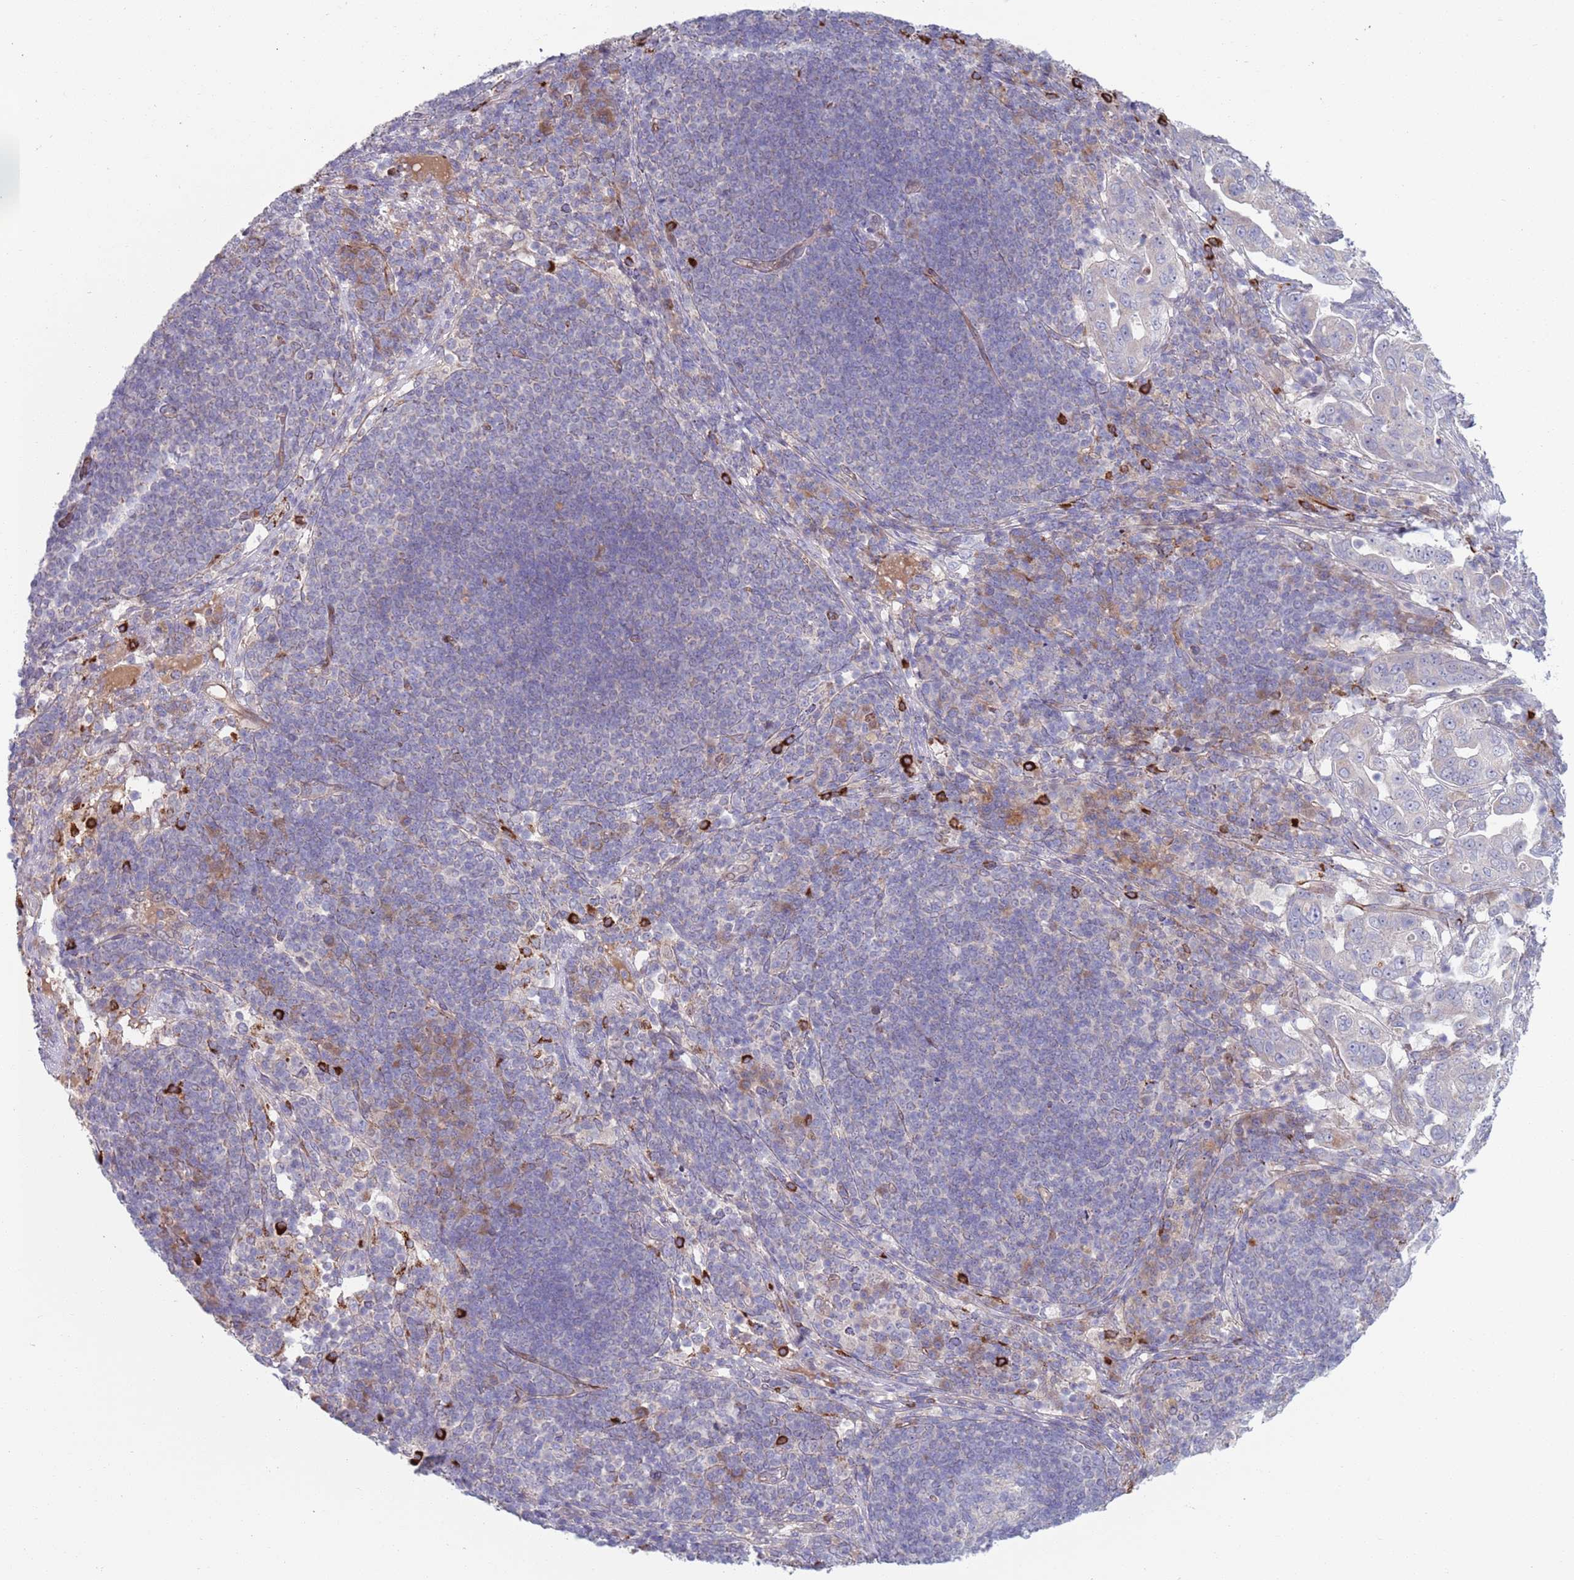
{"staining": {"intensity": "negative", "quantity": "none", "location": "none"}, "tissue": "pancreatic cancer", "cell_type": "Tumor cells", "image_type": "cancer", "snomed": [{"axis": "morphology", "description": "Normal tissue, NOS"}, {"axis": "morphology", "description": "Adenocarcinoma, NOS"}, {"axis": "topography", "description": "Lymph node"}, {"axis": "topography", "description": "Pancreas"}], "caption": "DAB (3,3'-diaminobenzidine) immunohistochemical staining of human pancreatic cancer (adenocarcinoma) exhibits no significant staining in tumor cells.", "gene": "TYW1", "patient": {"sex": "female", "age": 67}}